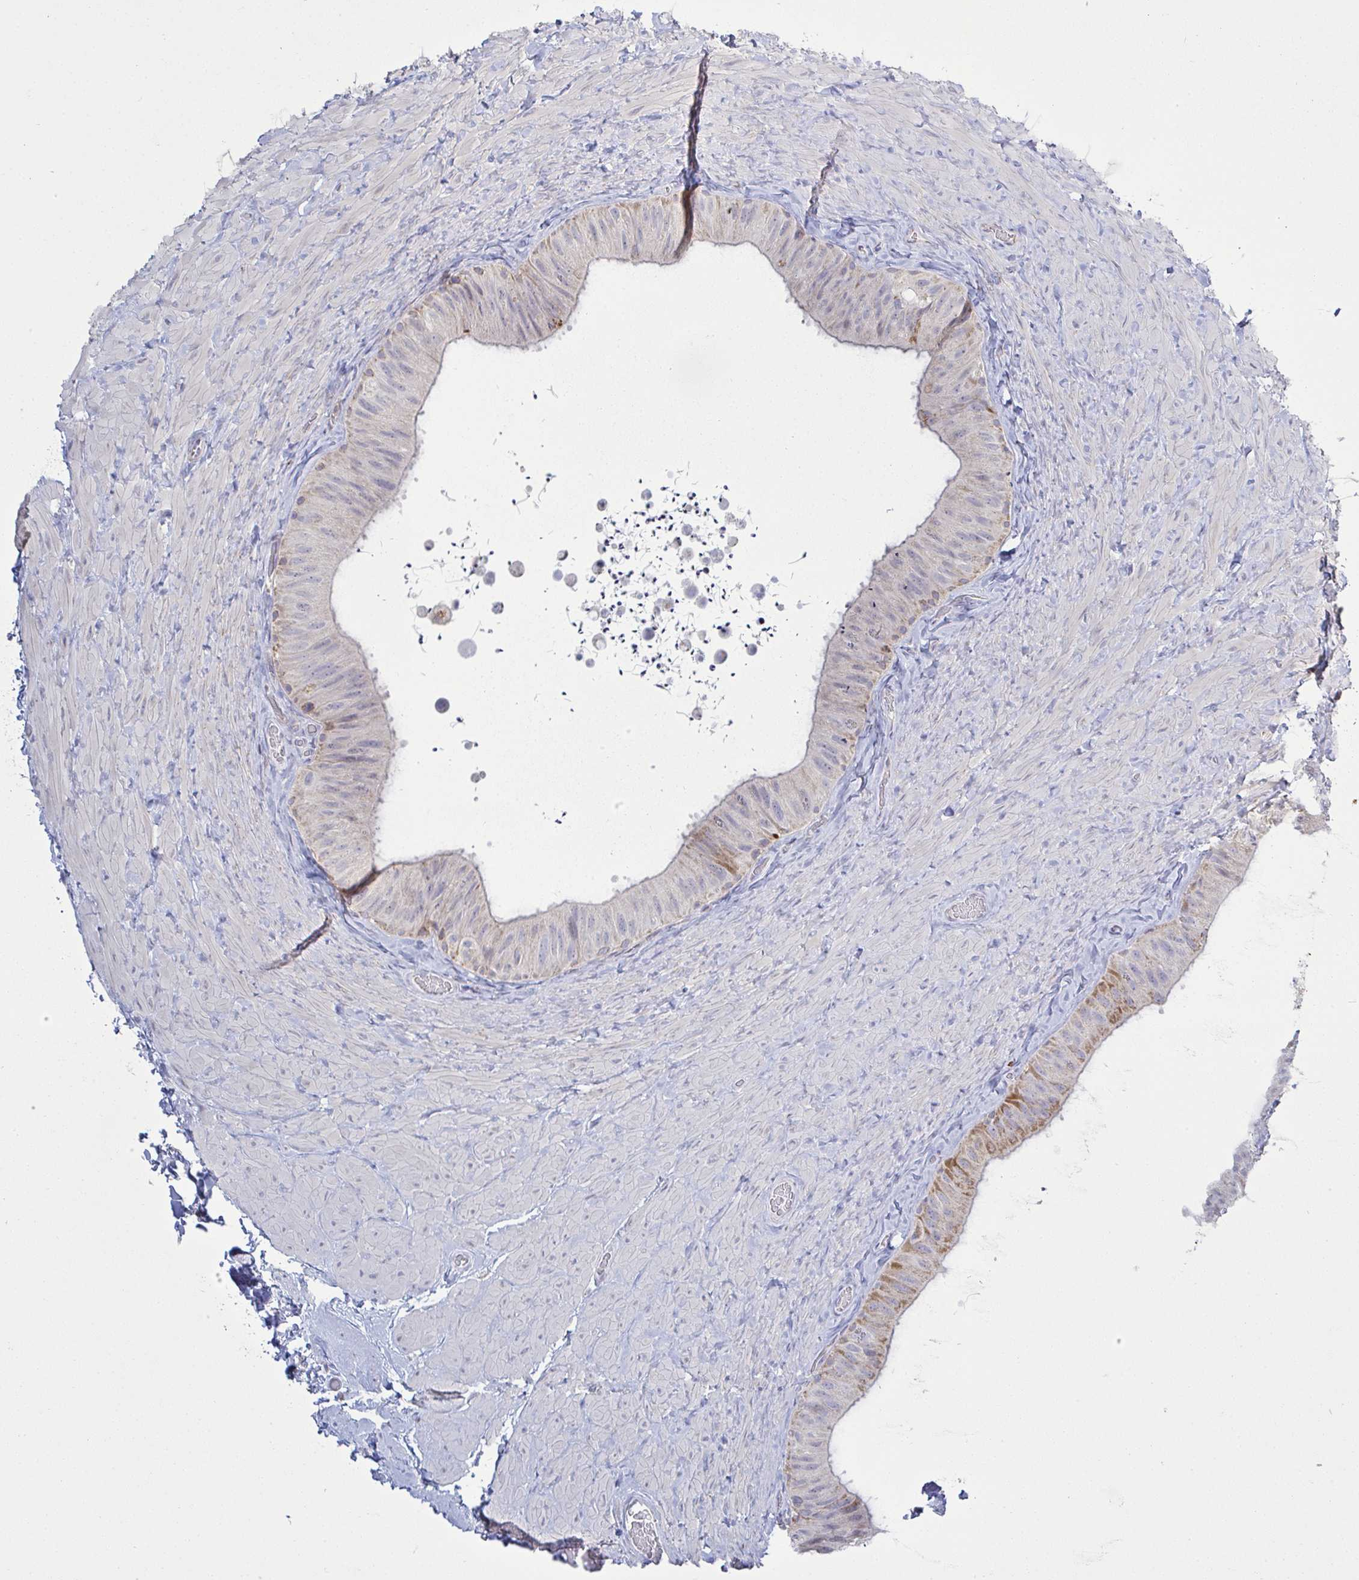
{"staining": {"intensity": "moderate", "quantity": "<25%", "location": "cytoplasmic/membranous"}, "tissue": "epididymis", "cell_type": "Glandular cells", "image_type": "normal", "snomed": [{"axis": "morphology", "description": "Normal tissue, NOS"}, {"axis": "topography", "description": "Epididymis, spermatic cord, NOS"}, {"axis": "topography", "description": "Epididymis"}], "caption": "The histopathology image reveals immunohistochemical staining of unremarkable epididymis. There is moderate cytoplasmic/membranous expression is present in approximately <25% of glandular cells.", "gene": "NDUFA7", "patient": {"sex": "male", "age": 31}}